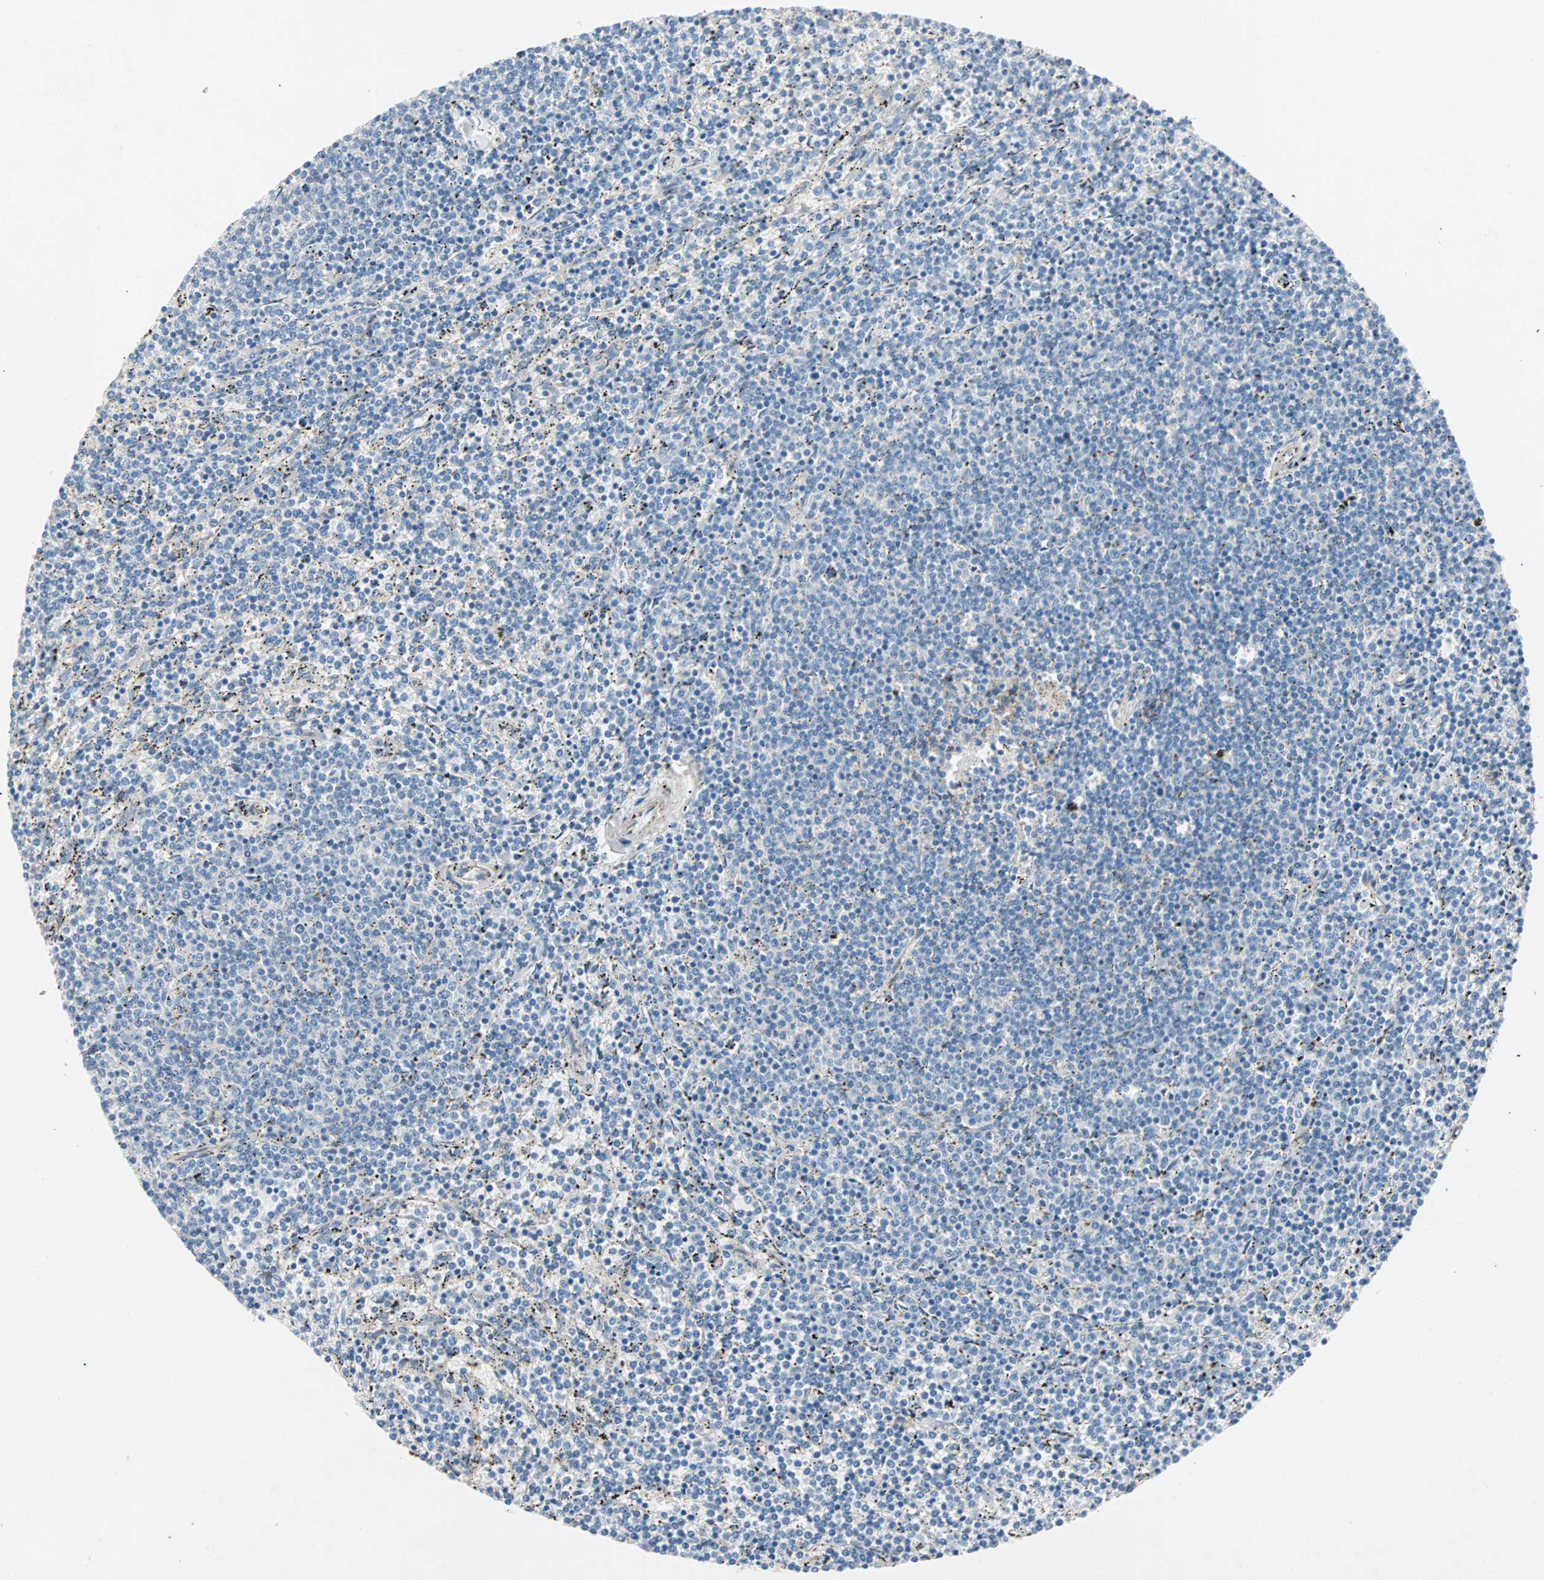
{"staining": {"intensity": "negative", "quantity": "none", "location": "none"}, "tissue": "lymphoma", "cell_type": "Tumor cells", "image_type": "cancer", "snomed": [{"axis": "morphology", "description": "Malignant lymphoma, non-Hodgkin's type, Low grade"}, {"axis": "topography", "description": "Spleen"}], "caption": "High magnification brightfield microscopy of lymphoma stained with DAB (brown) and counterstained with hematoxylin (blue): tumor cells show no significant staining.", "gene": "CAND2", "patient": {"sex": "female", "age": 50}}